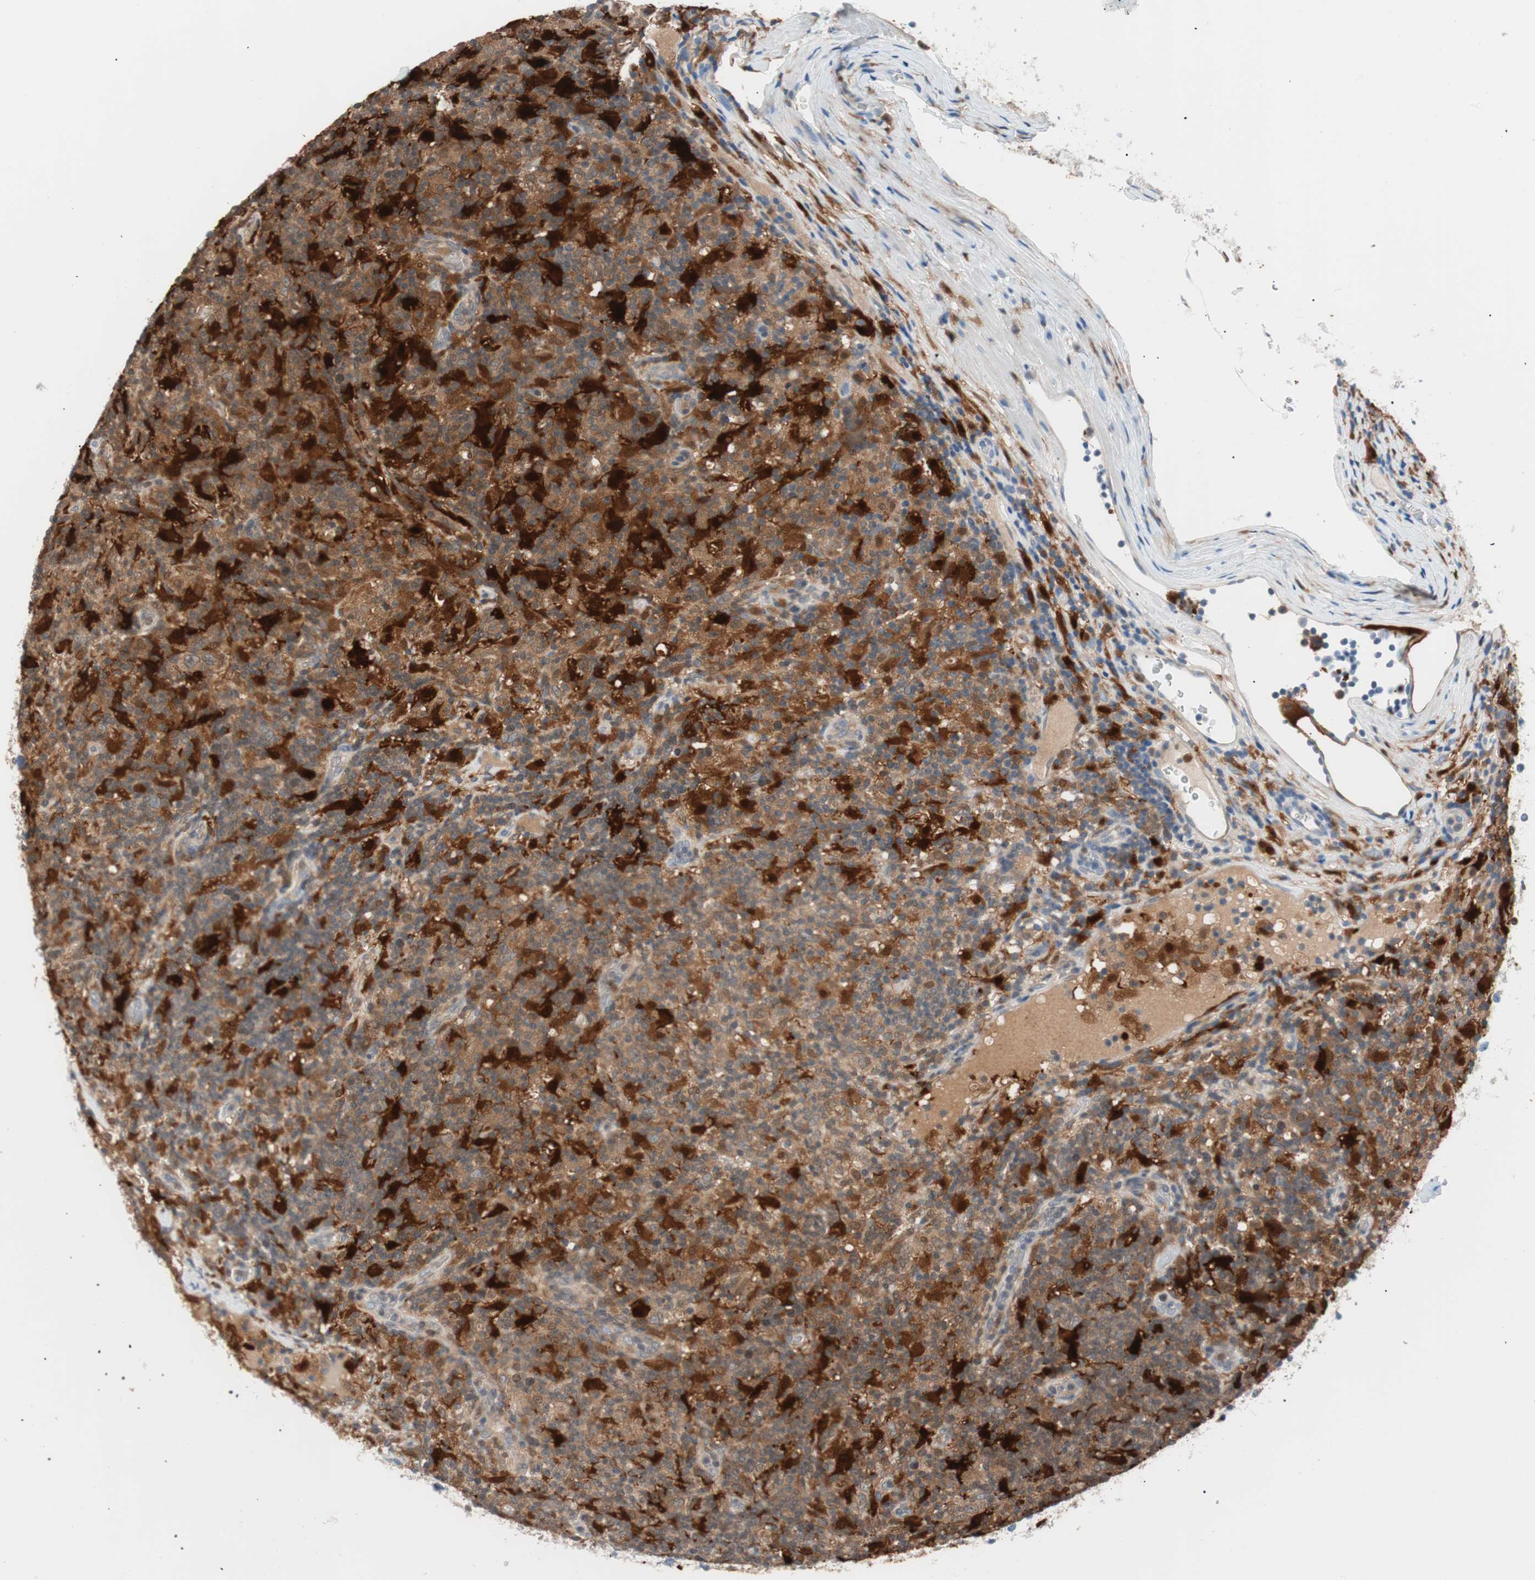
{"staining": {"intensity": "negative", "quantity": "none", "location": "none"}, "tissue": "lymphoma", "cell_type": "Tumor cells", "image_type": "cancer", "snomed": [{"axis": "morphology", "description": "Hodgkin's disease, NOS"}, {"axis": "topography", "description": "Lymph node"}], "caption": "The micrograph reveals no staining of tumor cells in lymphoma.", "gene": "IL18", "patient": {"sex": "male", "age": 70}}